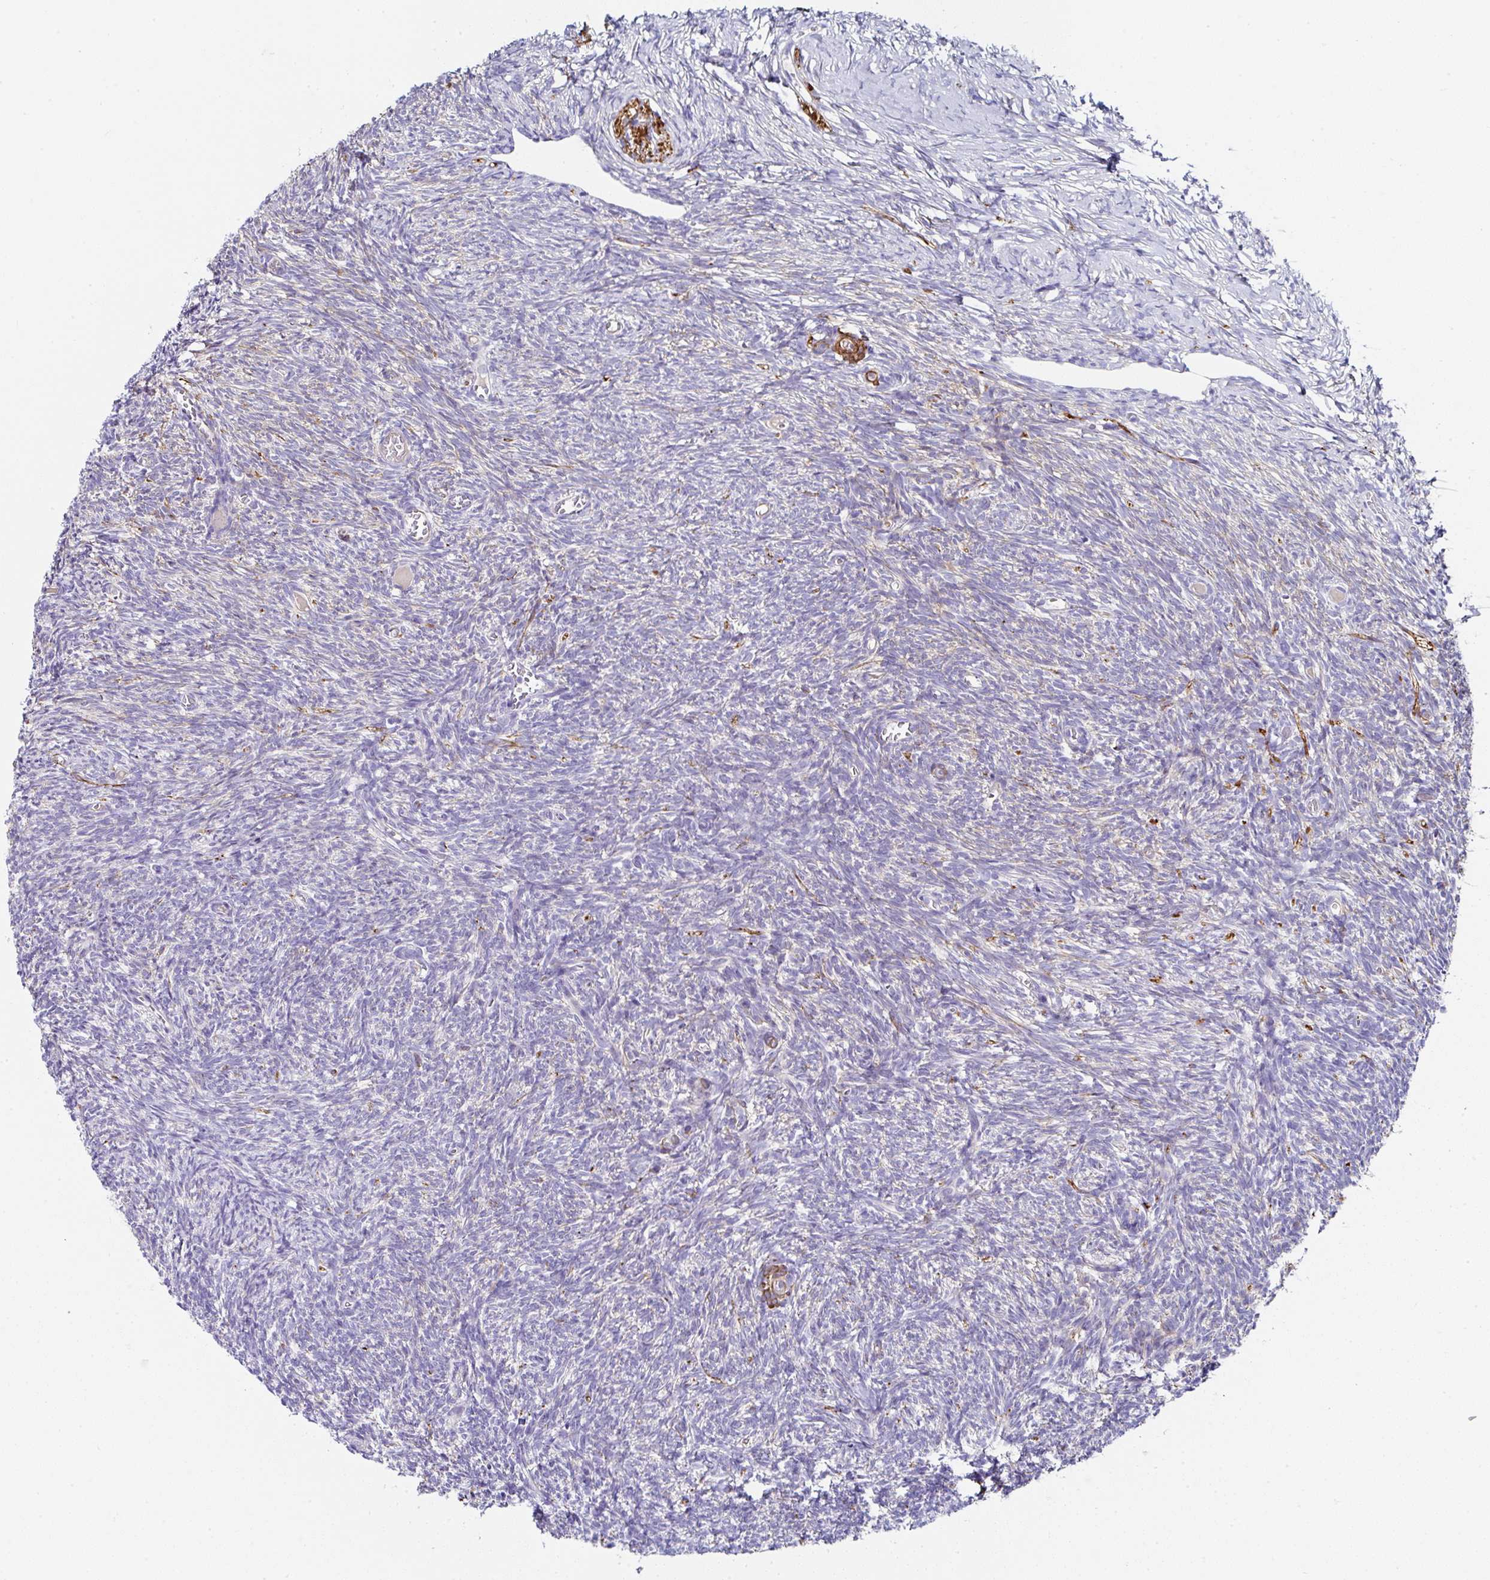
{"staining": {"intensity": "negative", "quantity": "none", "location": "none"}, "tissue": "ovary", "cell_type": "Ovarian stroma cells", "image_type": "normal", "snomed": [{"axis": "morphology", "description": "Normal tissue, NOS"}, {"axis": "topography", "description": "Ovary"}], "caption": "The histopathology image reveals no staining of ovarian stroma cells in benign ovary. The staining was performed using DAB to visualize the protein expression in brown, while the nuclei were stained in blue with hematoxylin (Magnification: 20x).", "gene": "PPFIA4", "patient": {"sex": "female", "age": 39}}